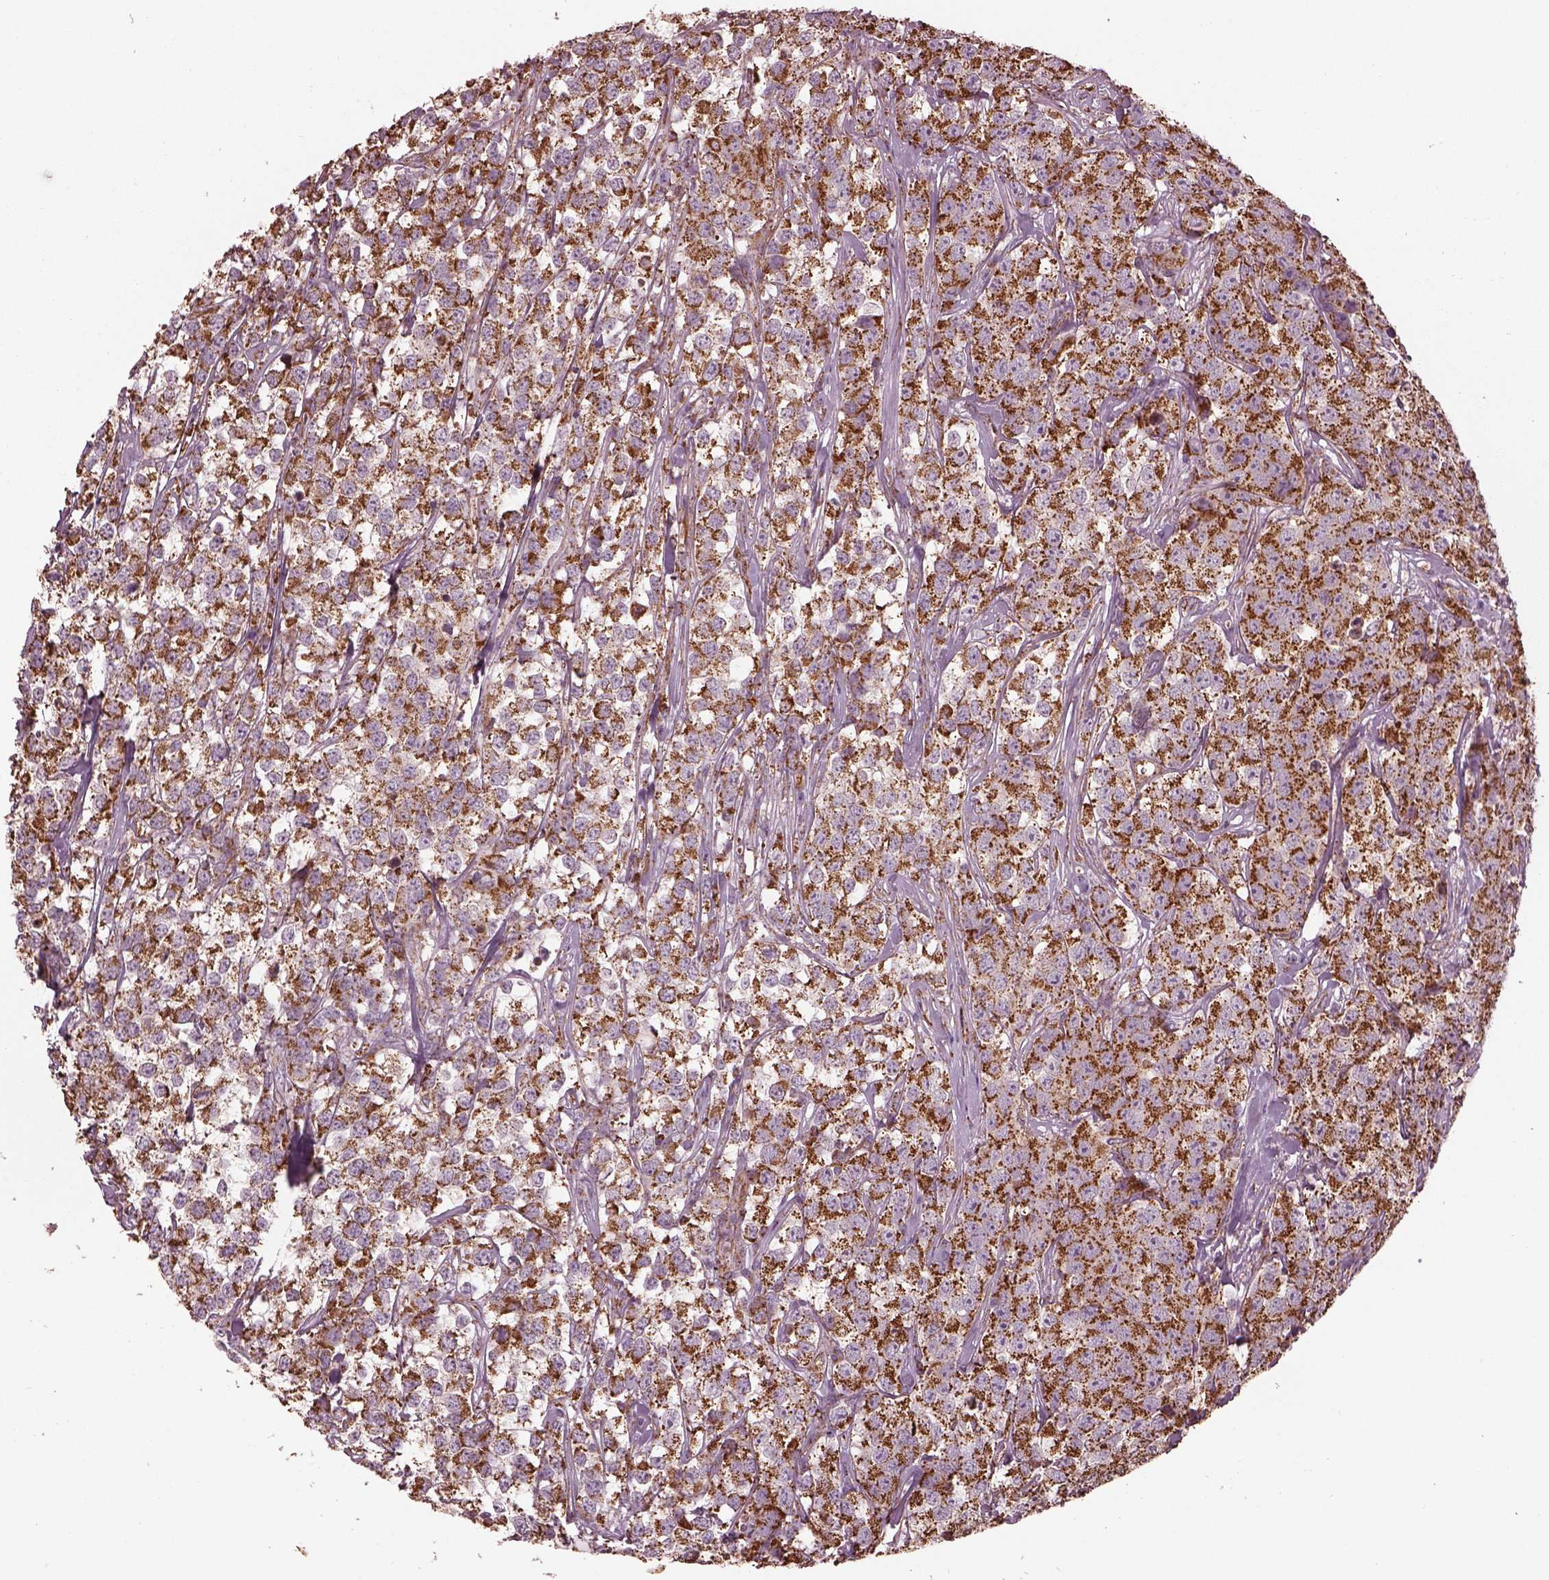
{"staining": {"intensity": "strong", "quantity": "<25%", "location": "cytoplasmic/membranous"}, "tissue": "testis cancer", "cell_type": "Tumor cells", "image_type": "cancer", "snomed": [{"axis": "morphology", "description": "Seminoma, NOS"}, {"axis": "topography", "description": "Testis"}], "caption": "This micrograph reveals testis cancer stained with IHC to label a protein in brown. The cytoplasmic/membranous of tumor cells show strong positivity for the protein. Nuclei are counter-stained blue.", "gene": "TMEM254", "patient": {"sex": "male", "age": 59}}